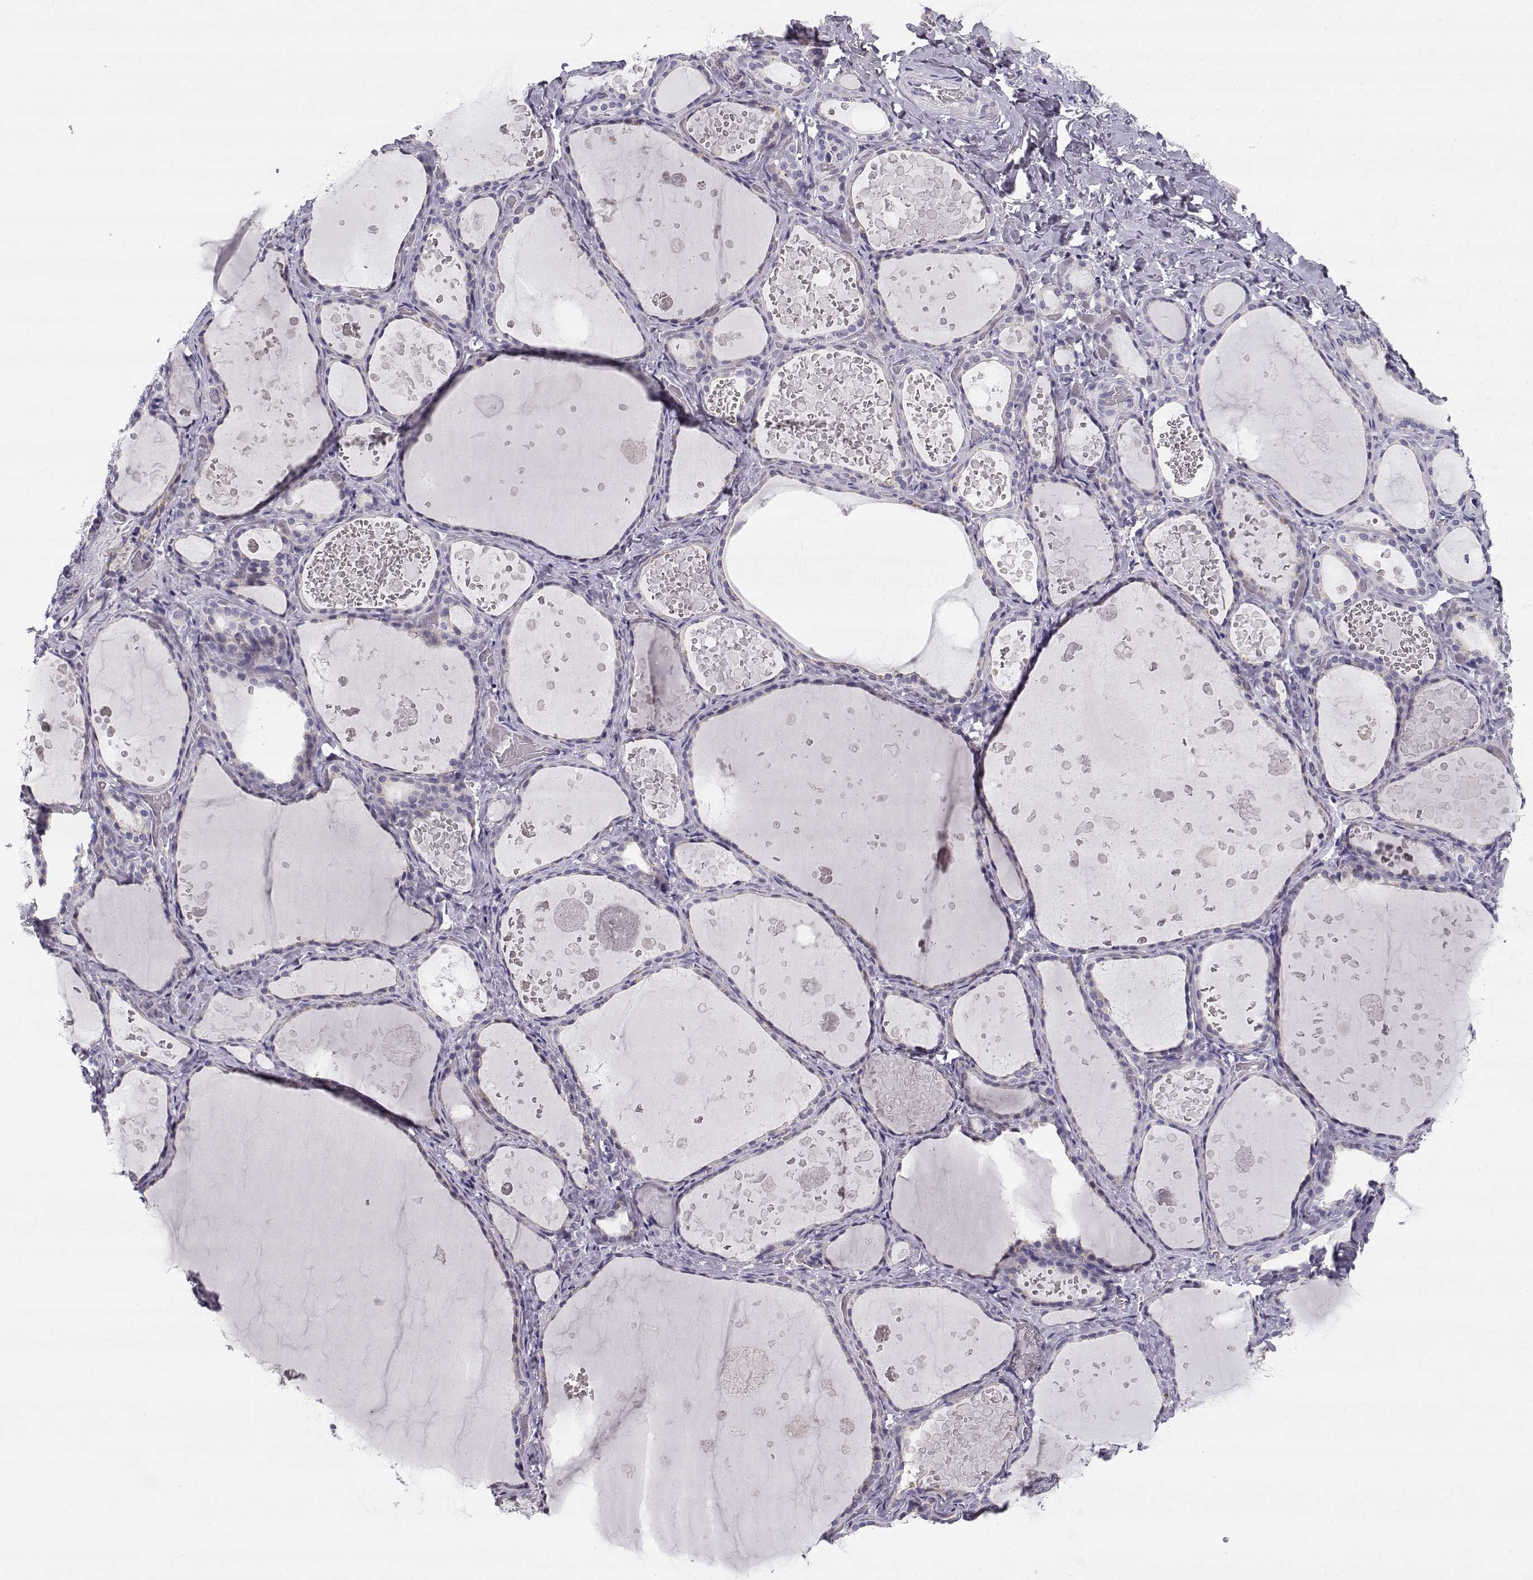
{"staining": {"intensity": "negative", "quantity": "none", "location": "none"}, "tissue": "thyroid gland", "cell_type": "Glandular cells", "image_type": "normal", "snomed": [{"axis": "morphology", "description": "Normal tissue, NOS"}, {"axis": "topography", "description": "Thyroid gland"}], "caption": "This is an immunohistochemistry (IHC) micrograph of unremarkable human thyroid gland. There is no staining in glandular cells.", "gene": "CREB3L3", "patient": {"sex": "female", "age": 56}}